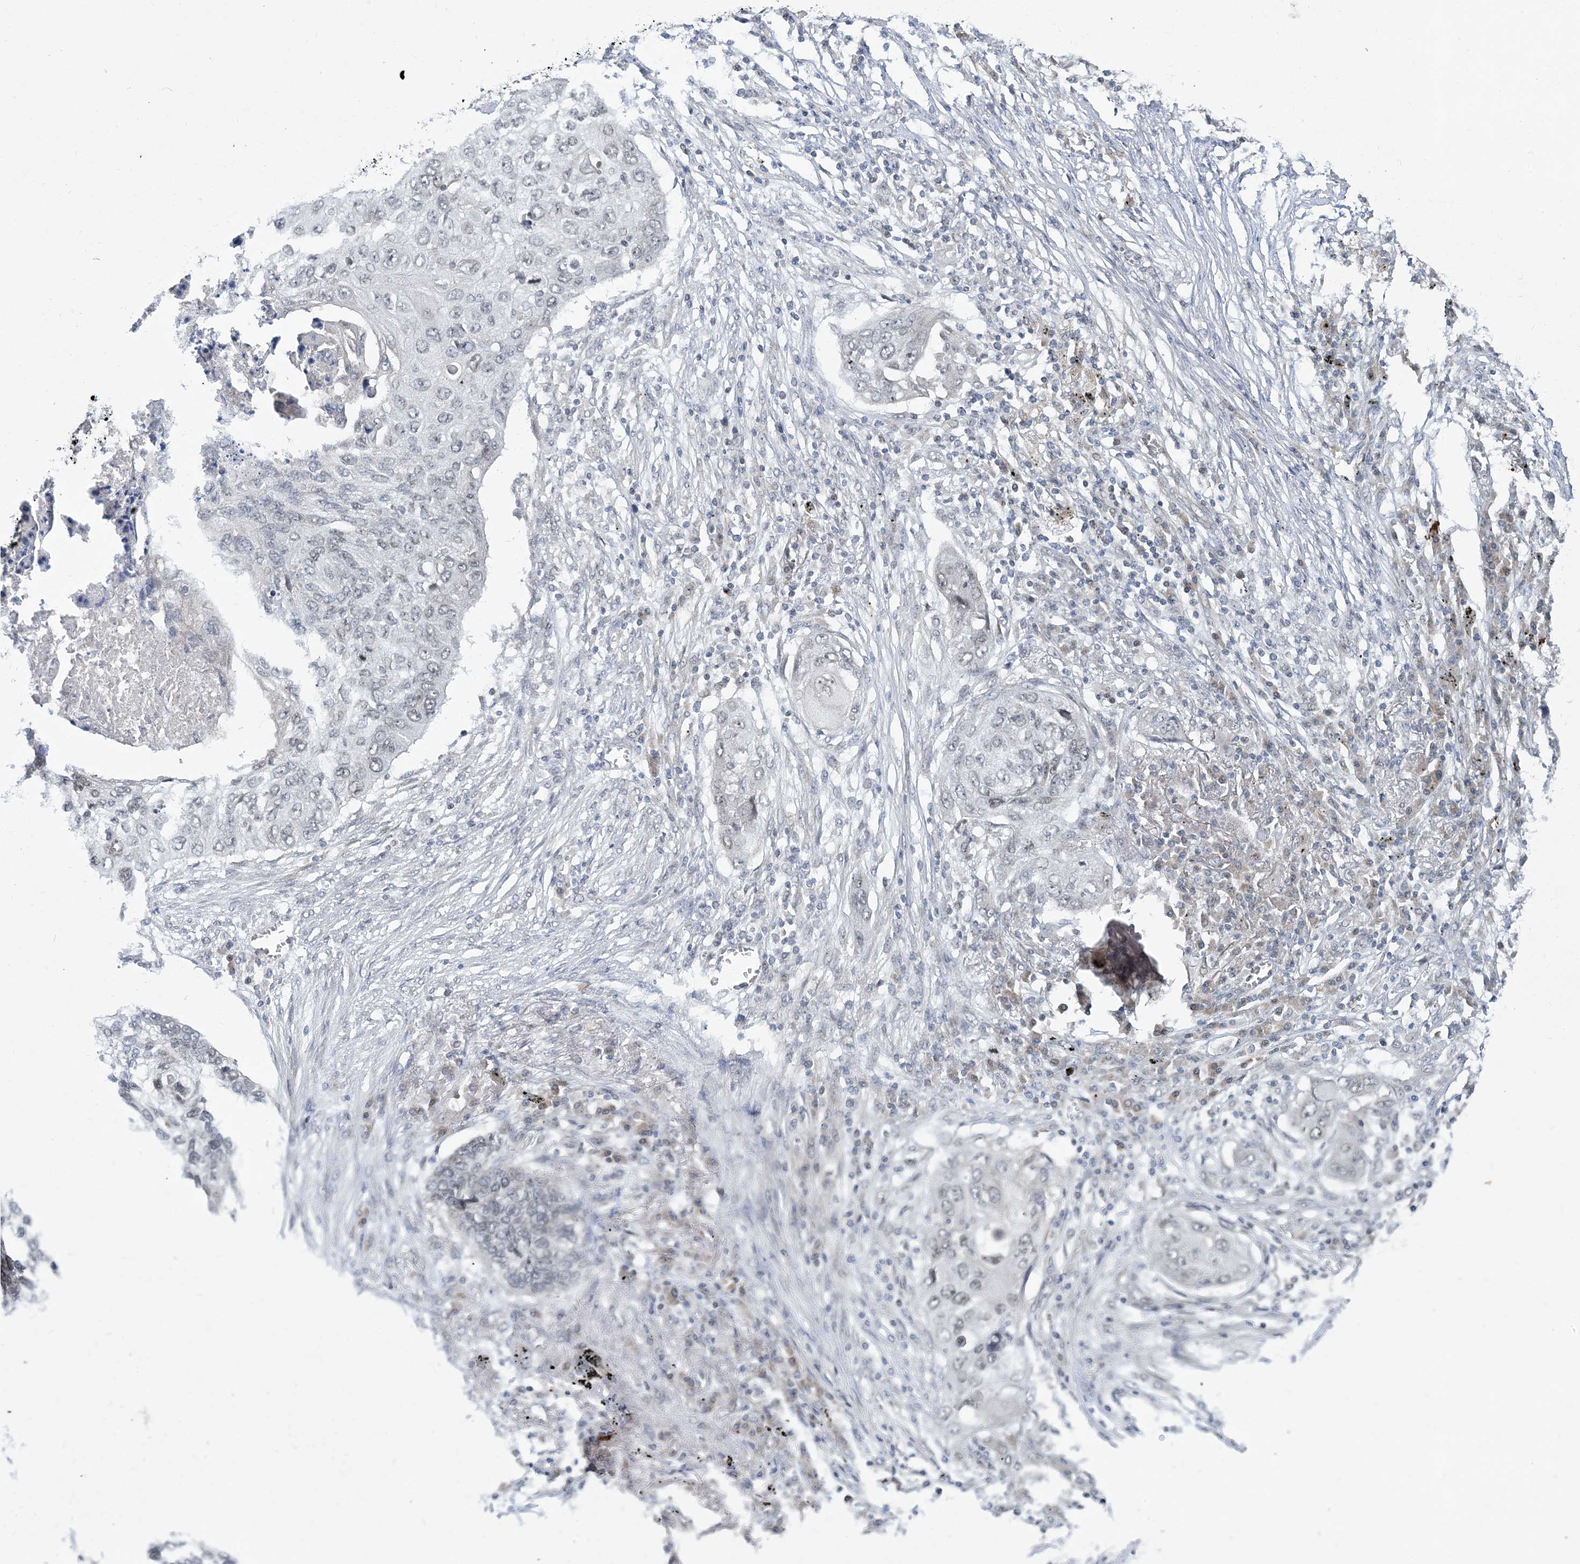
{"staining": {"intensity": "negative", "quantity": "none", "location": "none"}, "tissue": "lung cancer", "cell_type": "Tumor cells", "image_type": "cancer", "snomed": [{"axis": "morphology", "description": "Squamous cell carcinoma, NOS"}, {"axis": "topography", "description": "Lung"}], "caption": "A micrograph of lung squamous cell carcinoma stained for a protein exhibits no brown staining in tumor cells.", "gene": "LEXM", "patient": {"sex": "female", "age": 63}}